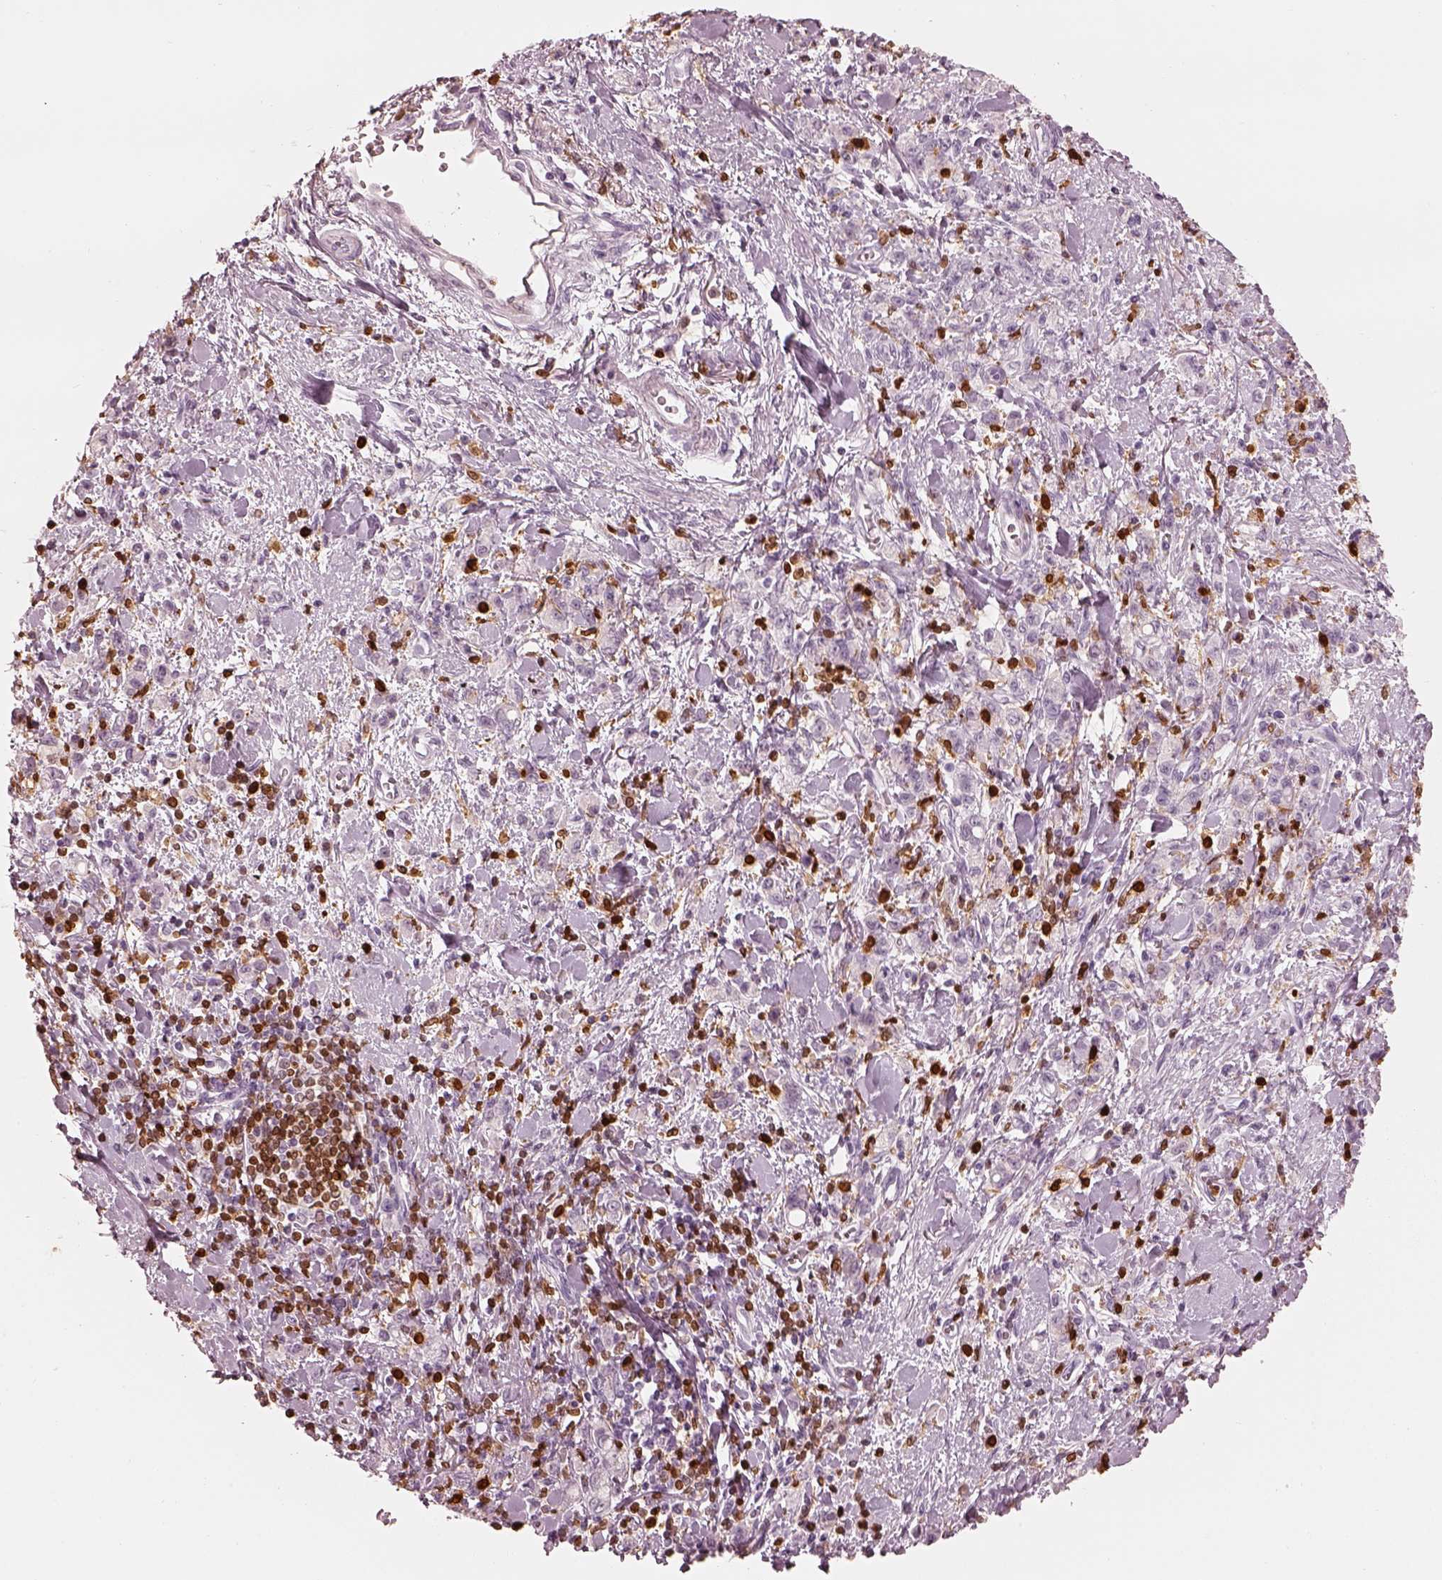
{"staining": {"intensity": "negative", "quantity": "none", "location": "none"}, "tissue": "stomach cancer", "cell_type": "Tumor cells", "image_type": "cancer", "snomed": [{"axis": "morphology", "description": "Adenocarcinoma, NOS"}, {"axis": "topography", "description": "Stomach"}], "caption": "Human adenocarcinoma (stomach) stained for a protein using IHC shows no staining in tumor cells.", "gene": "ALOX5", "patient": {"sex": "male", "age": 77}}